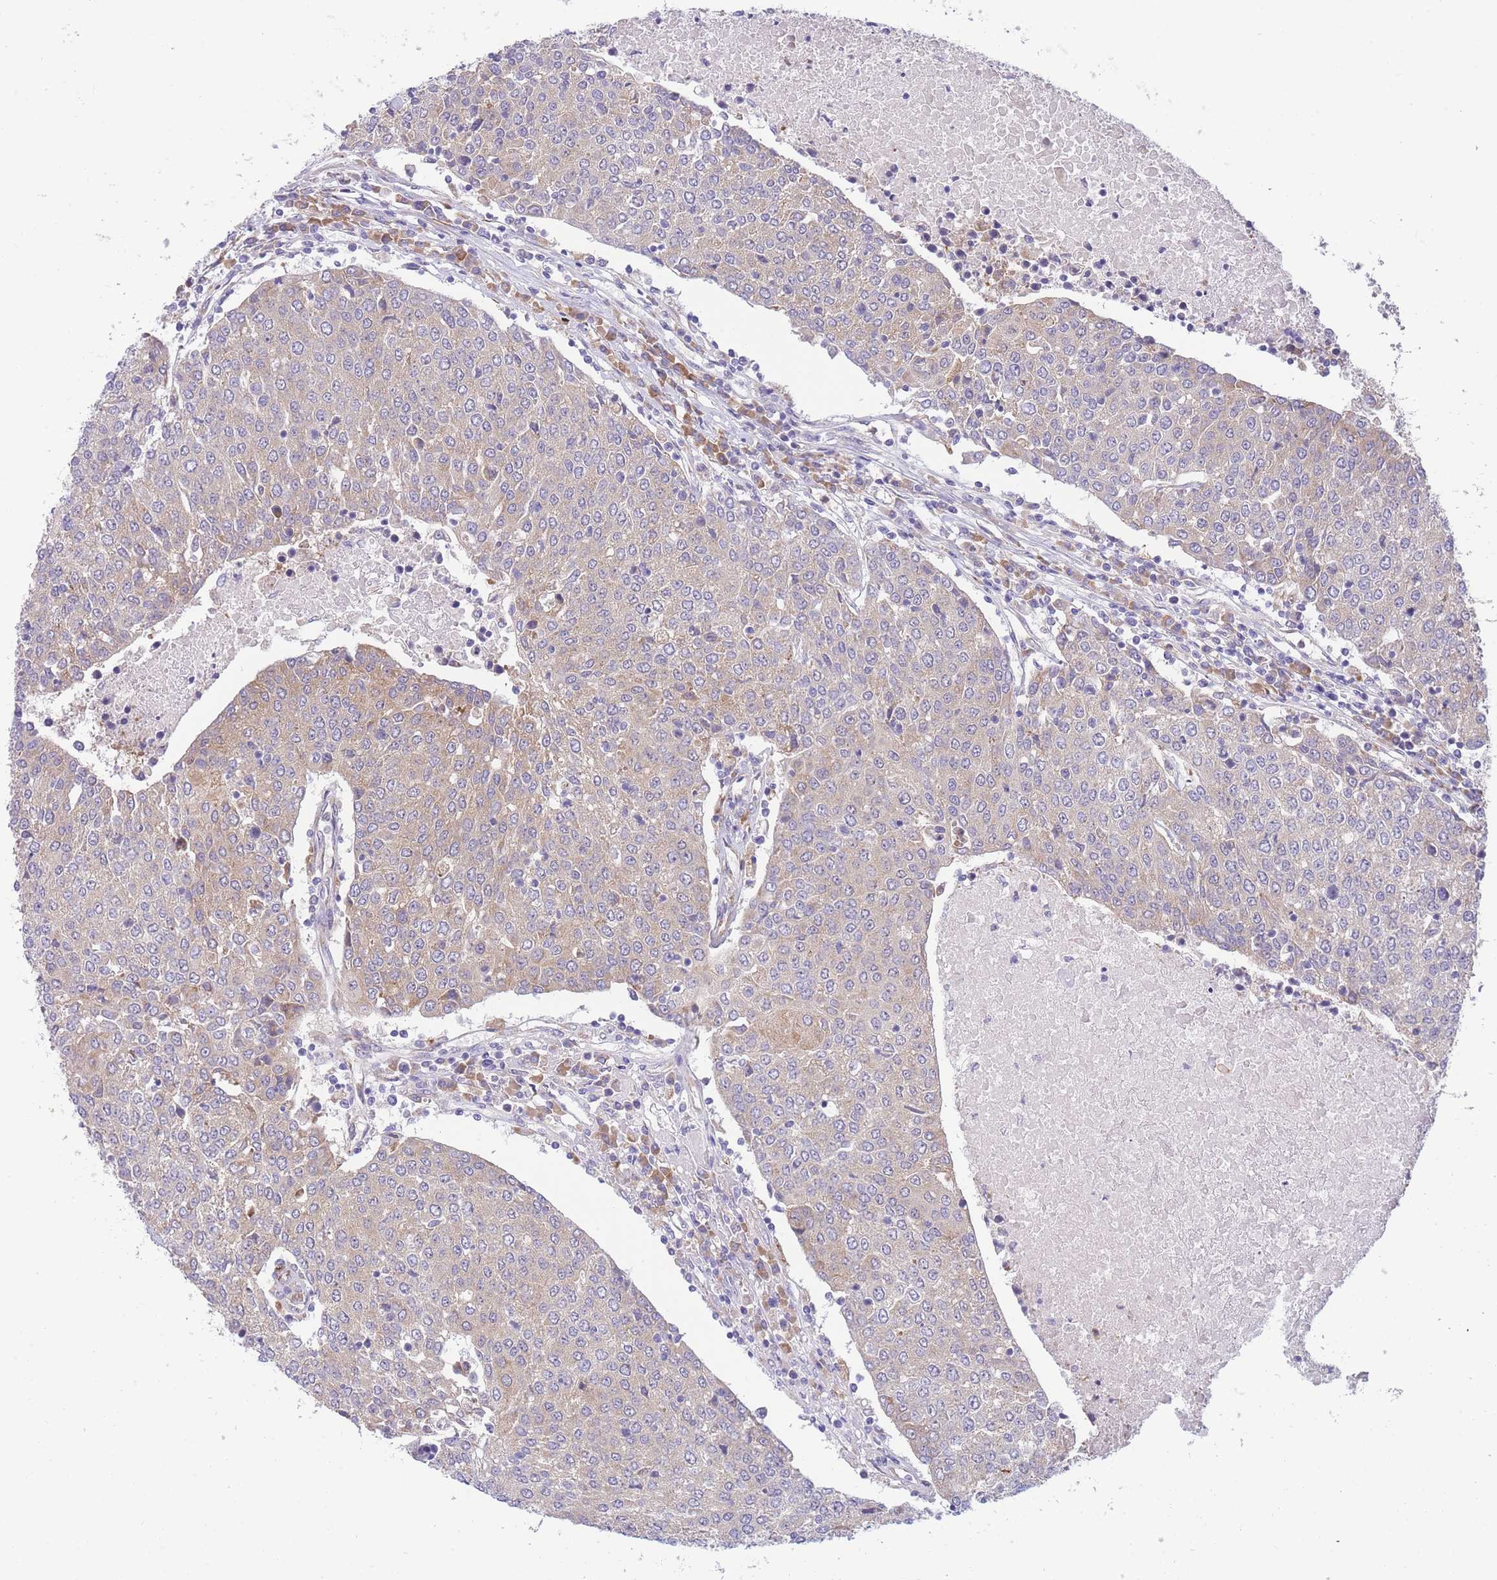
{"staining": {"intensity": "weak", "quantity": "25%-75%", "location": "cytoplasmic/membranous"}, "tissue": "urothelial cancer", "cell_type": "Tumor cells", "image_type": "cancer", "snomed": [{"axis": "morphology", "description": "Urothelial carcinoma, High grade"}, {"axis": "topography", "description": "Urinary bladder"}], "caption": "Immunohistochemical staining of urothelial cancer demonstrates low levels of weak cytoplasmic/membranous expression in approximately 25%-75% of tumor cells.", "gene": "NDUFAF6", "patient": {"sex": "female", "age": 85}}